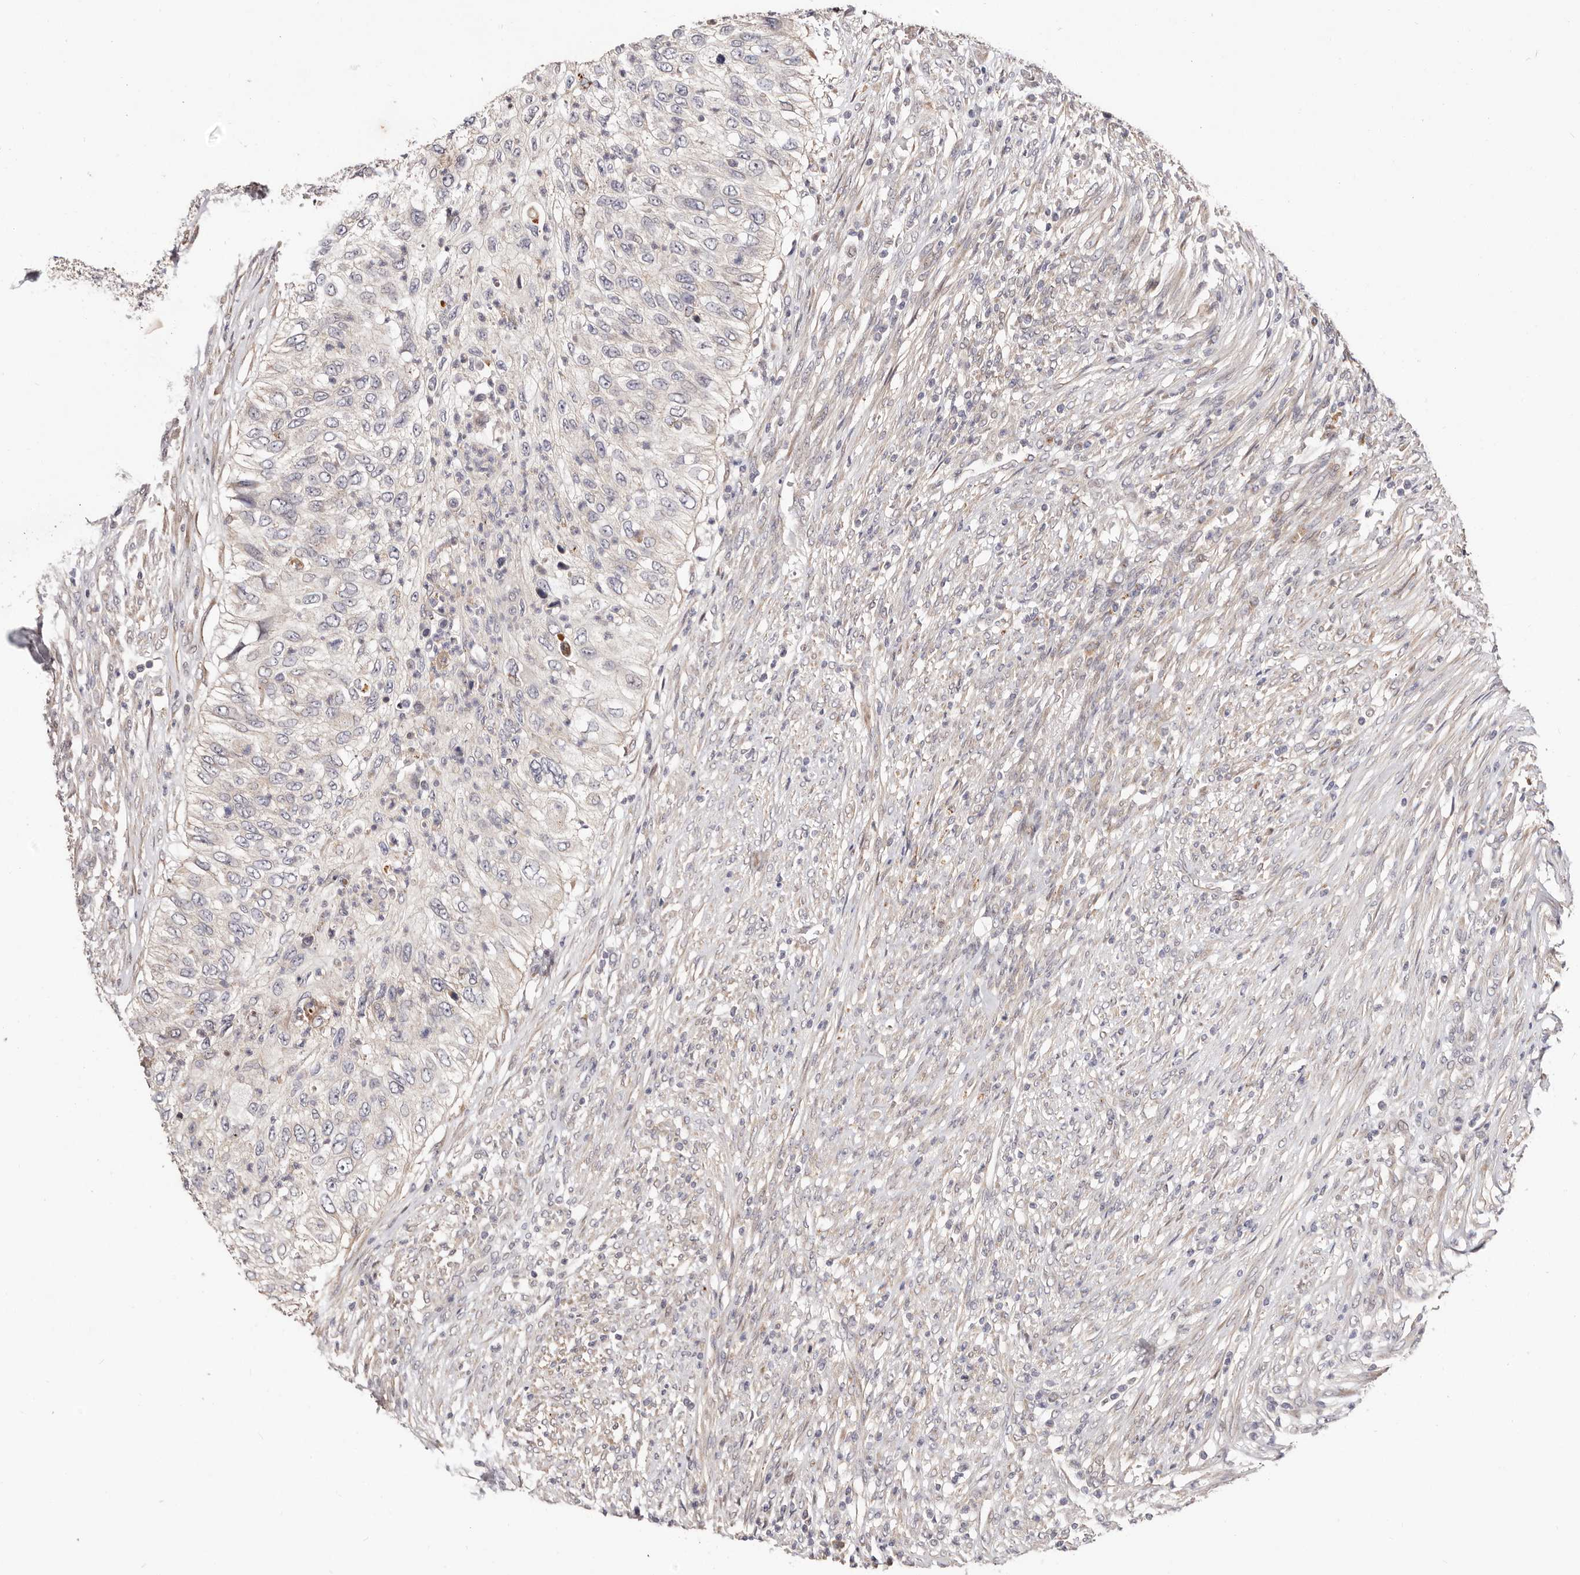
{"staining": {"intensity": "negative", "quantity": "none", "location": "none"}, "tissue": "urothelial cancer", "cell_type": "Tumor cells", "image_type": "cancer", "snomed": [{"axis": "morphology", "description": "Urothelial carcinoma, High grade"}, {"axis": "topography", "description": "Urinary bladder"}], "caption": "High power microscopy photomicrograph of an immunohistochemistry (IHC) histopathology image of high-grade urothelial carcinoma, revealing no significant positivity in tumor cells.", "gene": "USP33", "patient": {"sex": "female", "age": 60}}